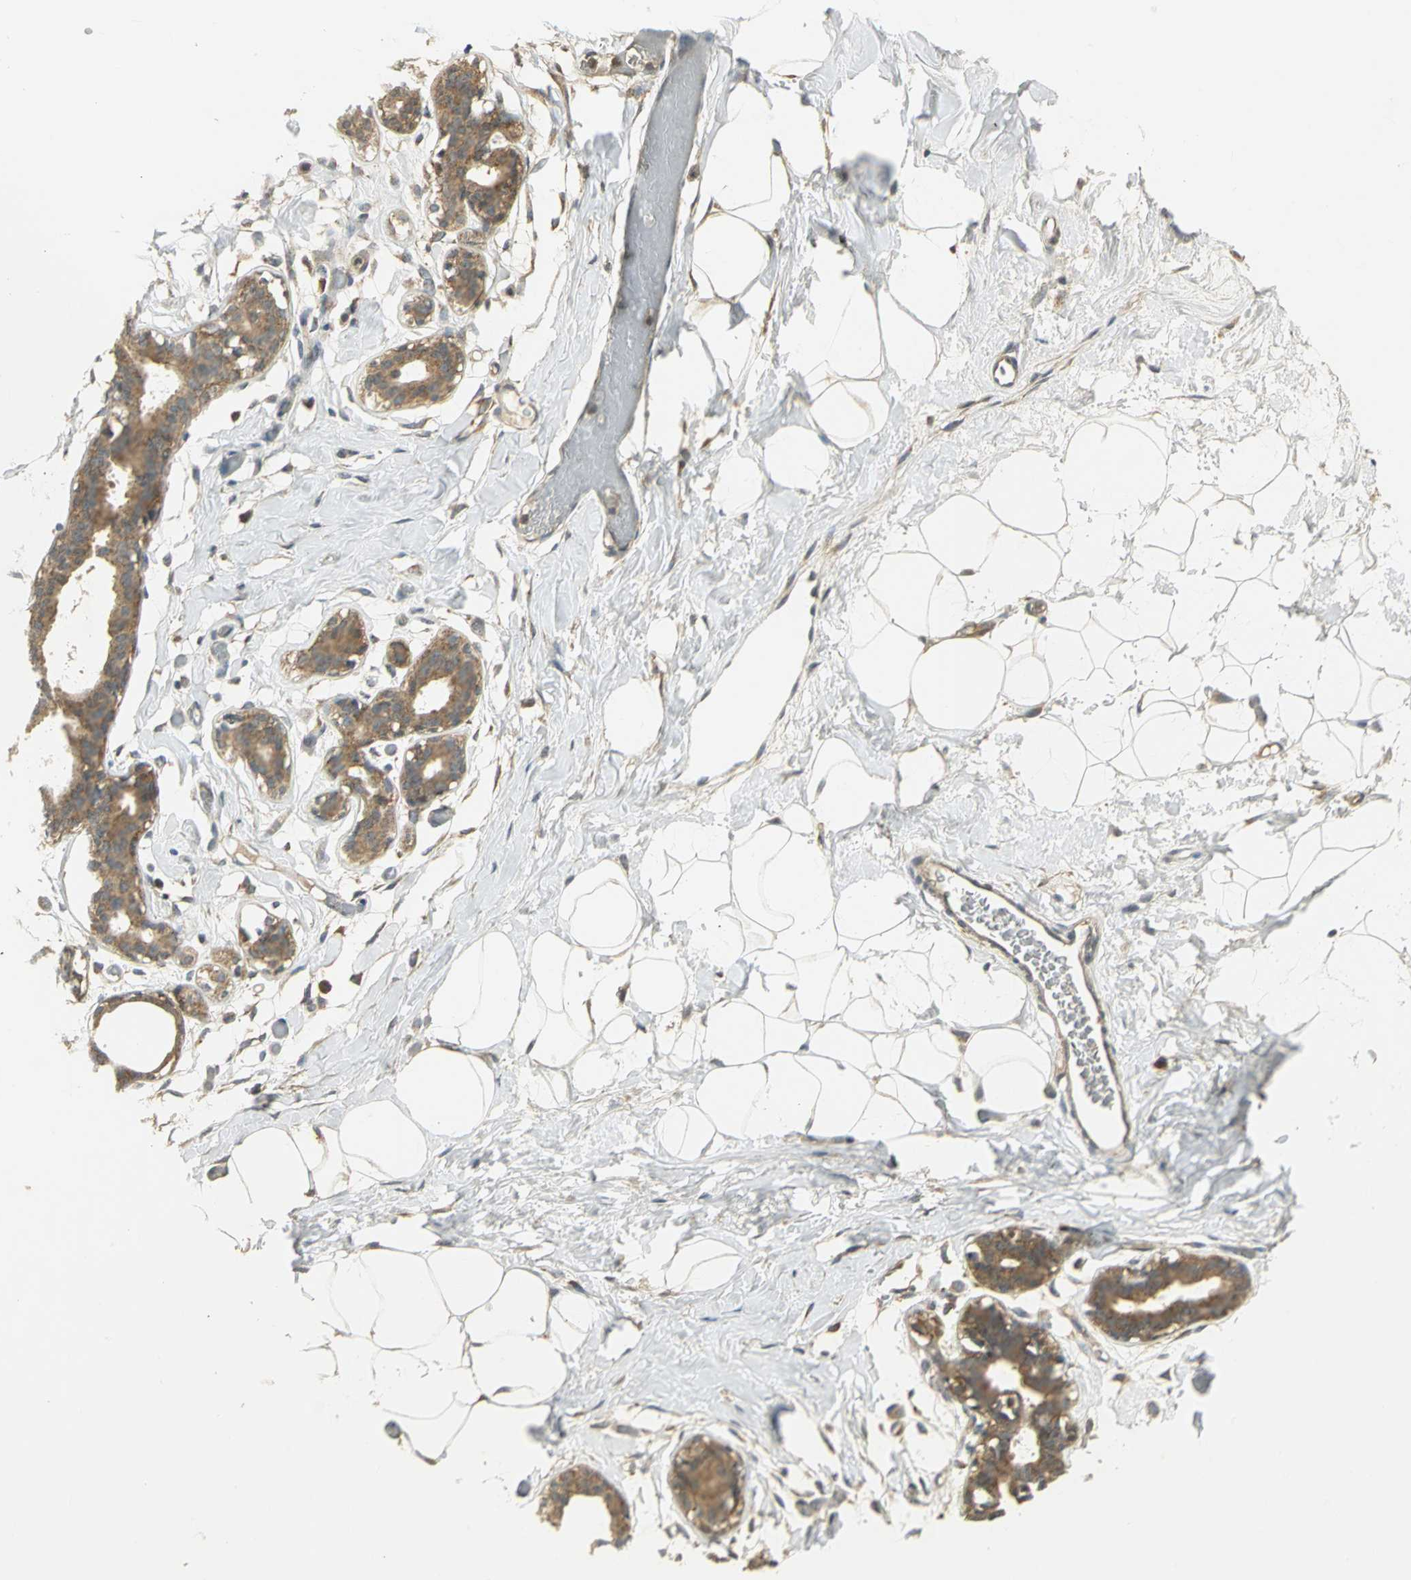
{"staining": {"intensity": "negative", "quantity": "none", "location": "none"}, "tissue": "adipose tissue", "cell_type": "Adipocytes", "image_type": "normal", "snomed": [{"axis": "morphology", "description": "Normal tissue, NOS"}, {"axis": "topography", "description": "Breast"}, {"axis": "topography", "description": "Soft tissue"}], "caption": "Immunohistochemistry (IHC) micrograph of unremarkable human adipose tissue stained for a protein (brown), which shows no positivity in adipocytes. Brightfield microscopy of immunohistochemistry stained with DAB (brown) and hematoxylin (blue), captured at high magnification.", "gene": "MAPK8IP3", "patient": {"sex": "female", "age": 25}}